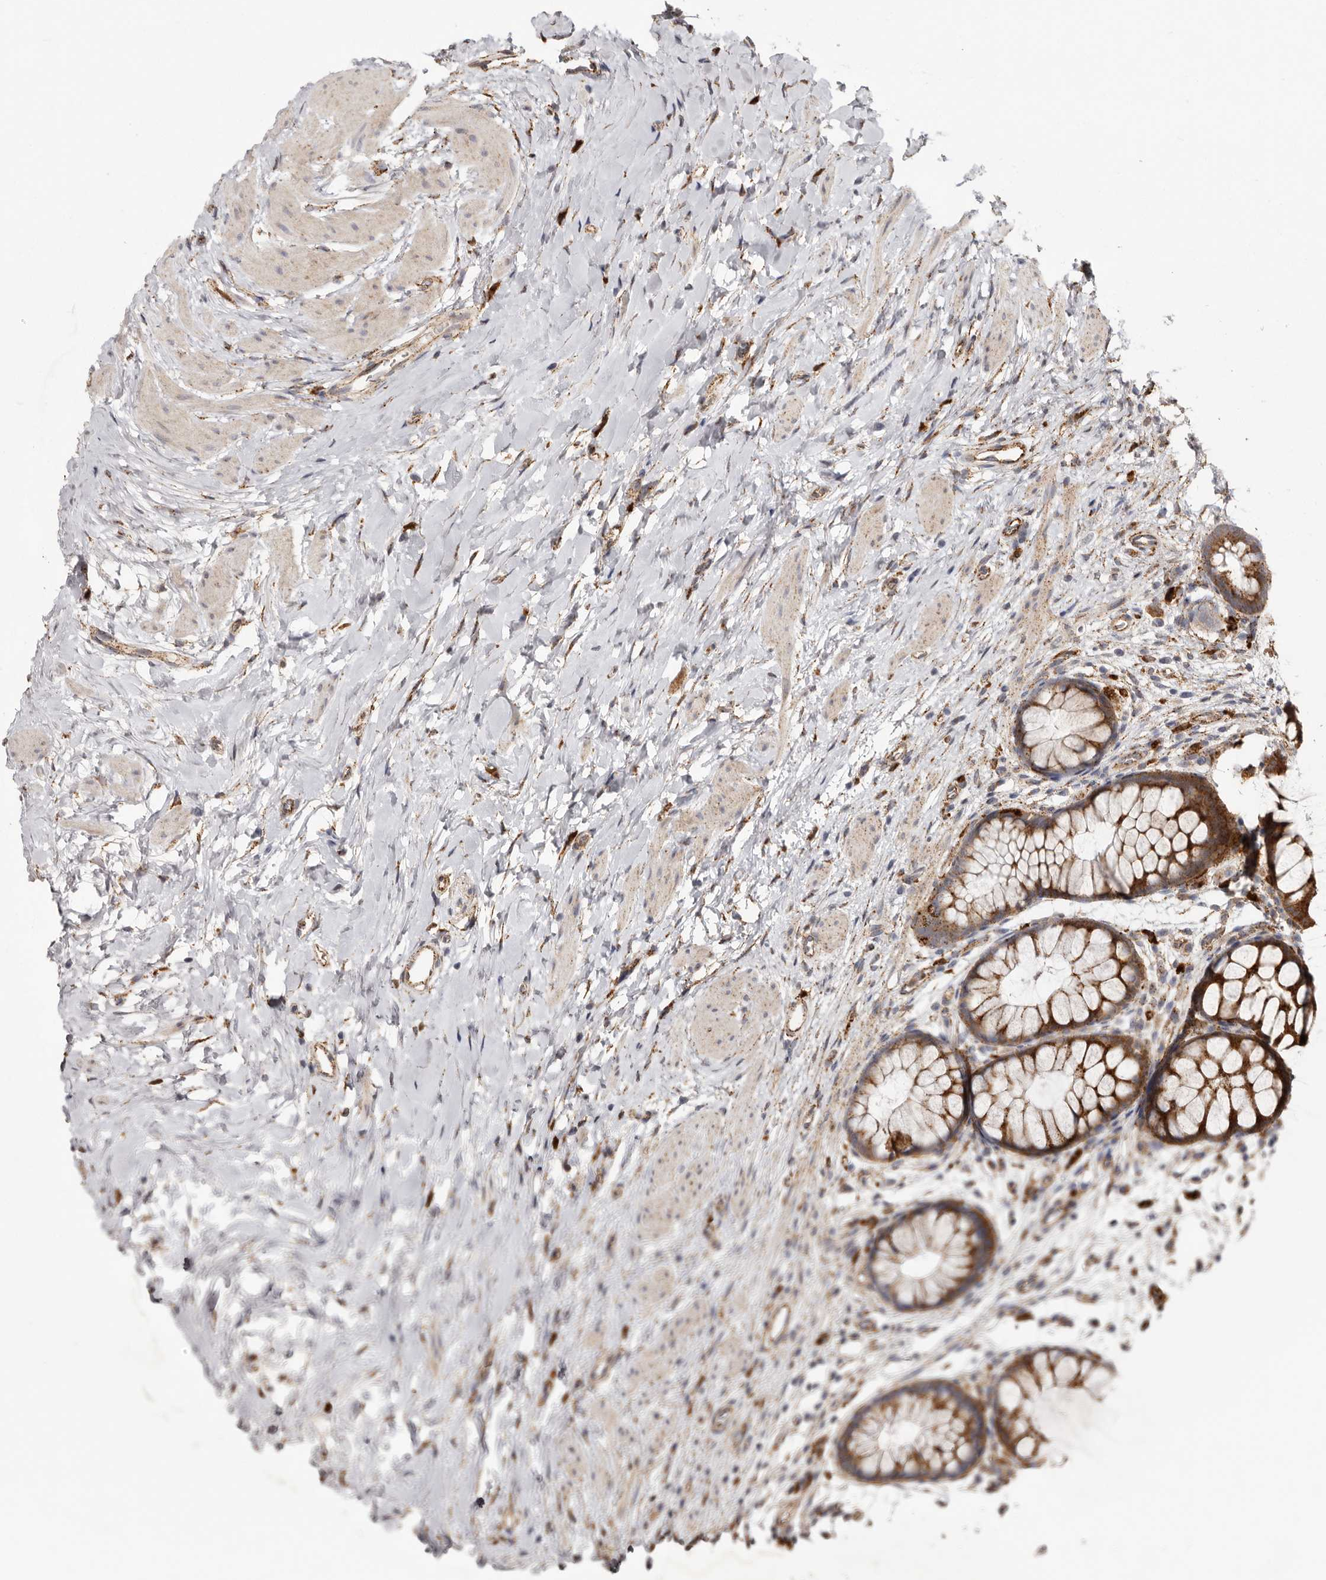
{"staining": {"intensity": "moderate", "quantity": ">75%", "location": "cytoplasmic/membranous"}, "tissue": "colon", "cell_type": "Endothelial cells", "image_type": "normal", "snomed": [{"axis": "morphology", "description": "Normal tissue, NOS"}, {"axis": "topography", "description": "Colon"}], "caption": "Endothelial cells demonstrate medium levels of moderate cytoplasmic/membranous positivity in about >75% of cells in unremarkable colon. Ihc stains the protein of interest in brown and the nuclei are stained blue.", "gene": "GRN", "patient": {"sex": "female", "age": 62}}